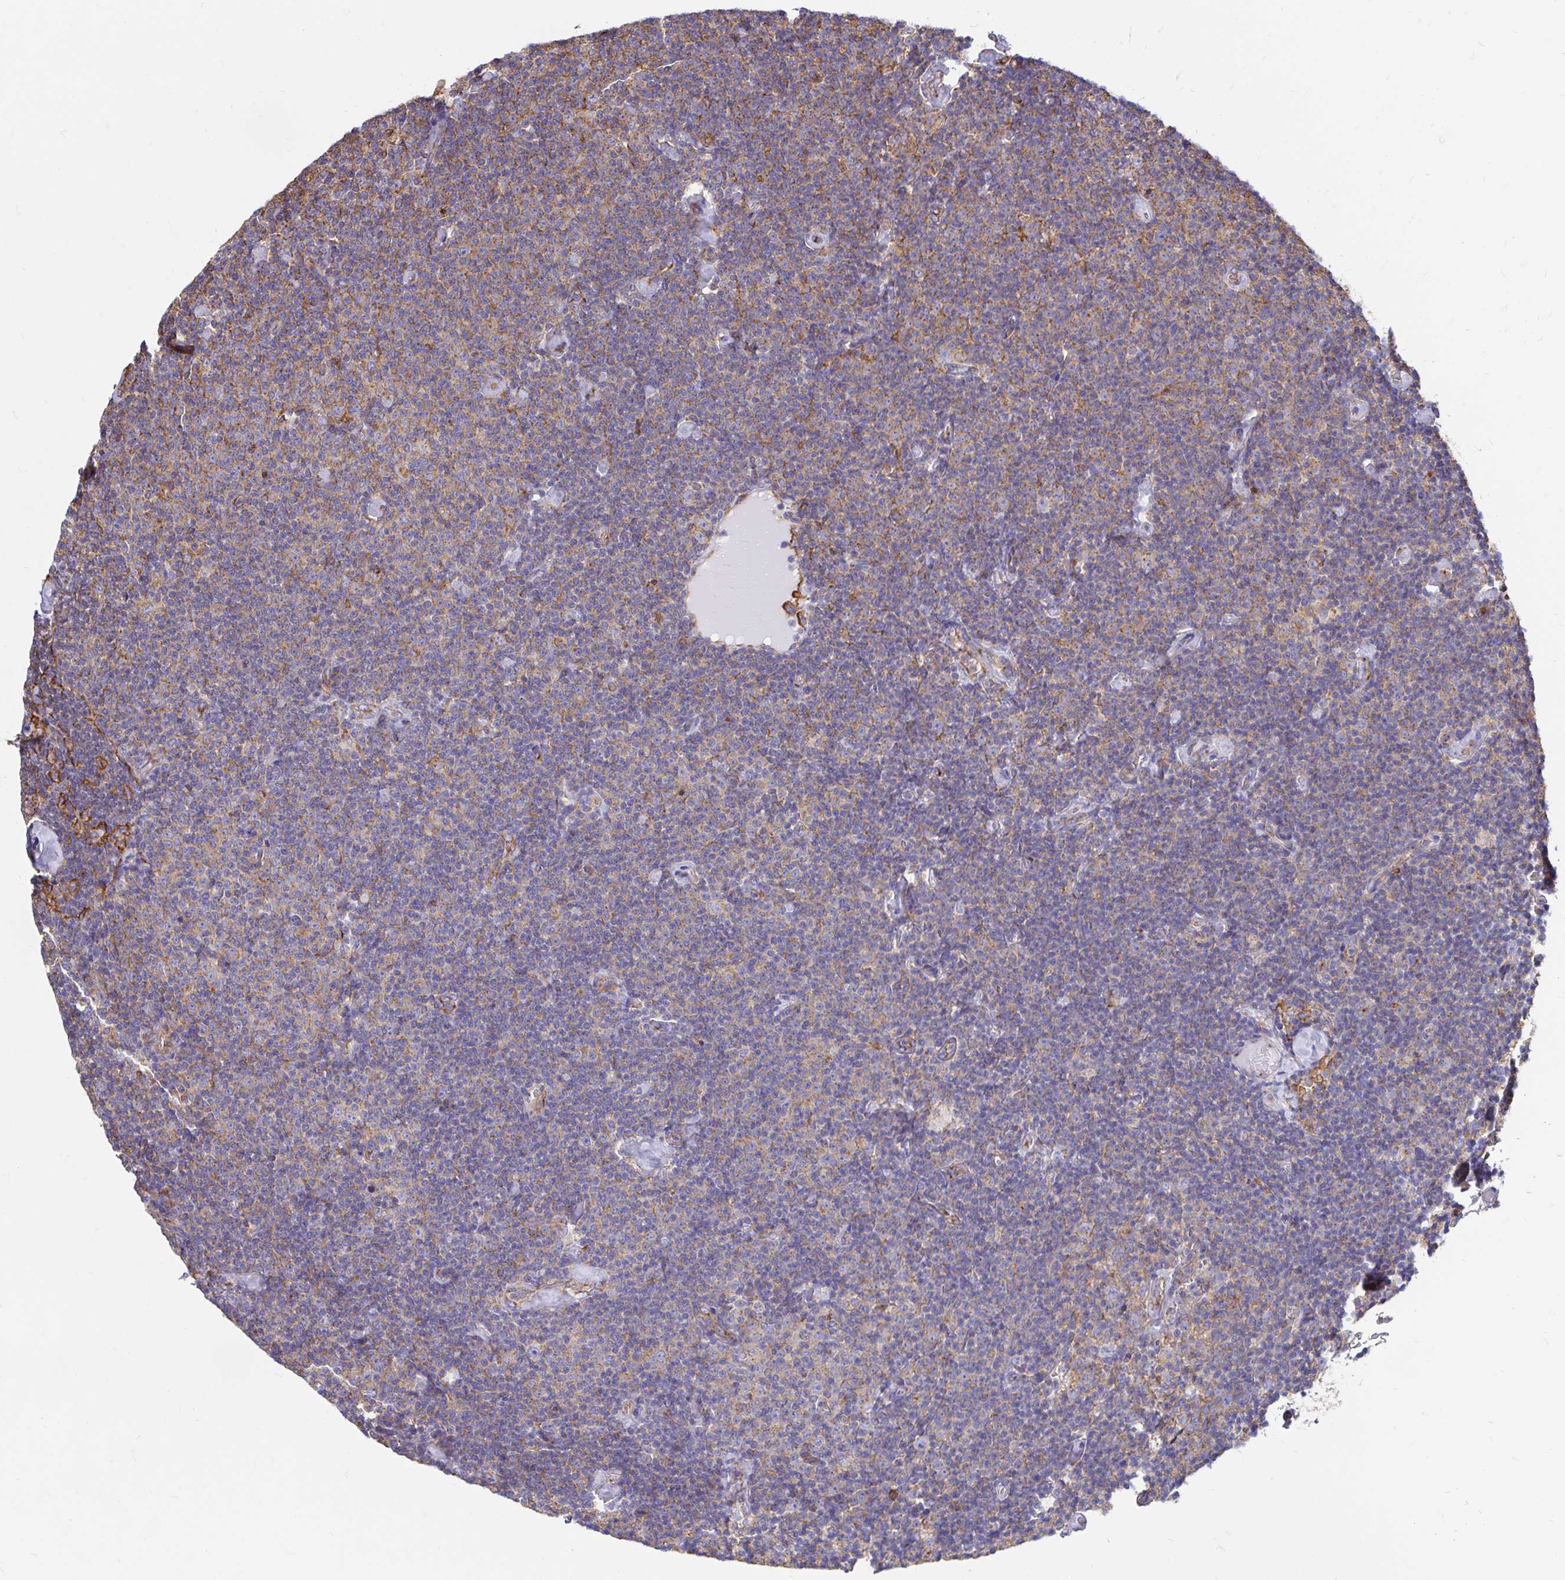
{"staining": {"intensity": "weak", "quantity": "25%-75%", "location": "cytoplasmic/membranous"}, "tissue": "lymphoma", "cell_type": "Tumor cells", "image_type": "cancer", "snomed": [{"axis": "morphology", "description": "Malignant lymphoma, non-Hodgkin's type, Low grade"}, {"axis": "topography", "description": "Lymph node"}], "caption": "Immunohistochemical staining of human lymphoma displays low levels of weak cytoplasmic/membranous positivity in approximately 25%-75% of tumor cells.", "gene": "CLTC", "patient": {"sex": "male", "age": 81}}